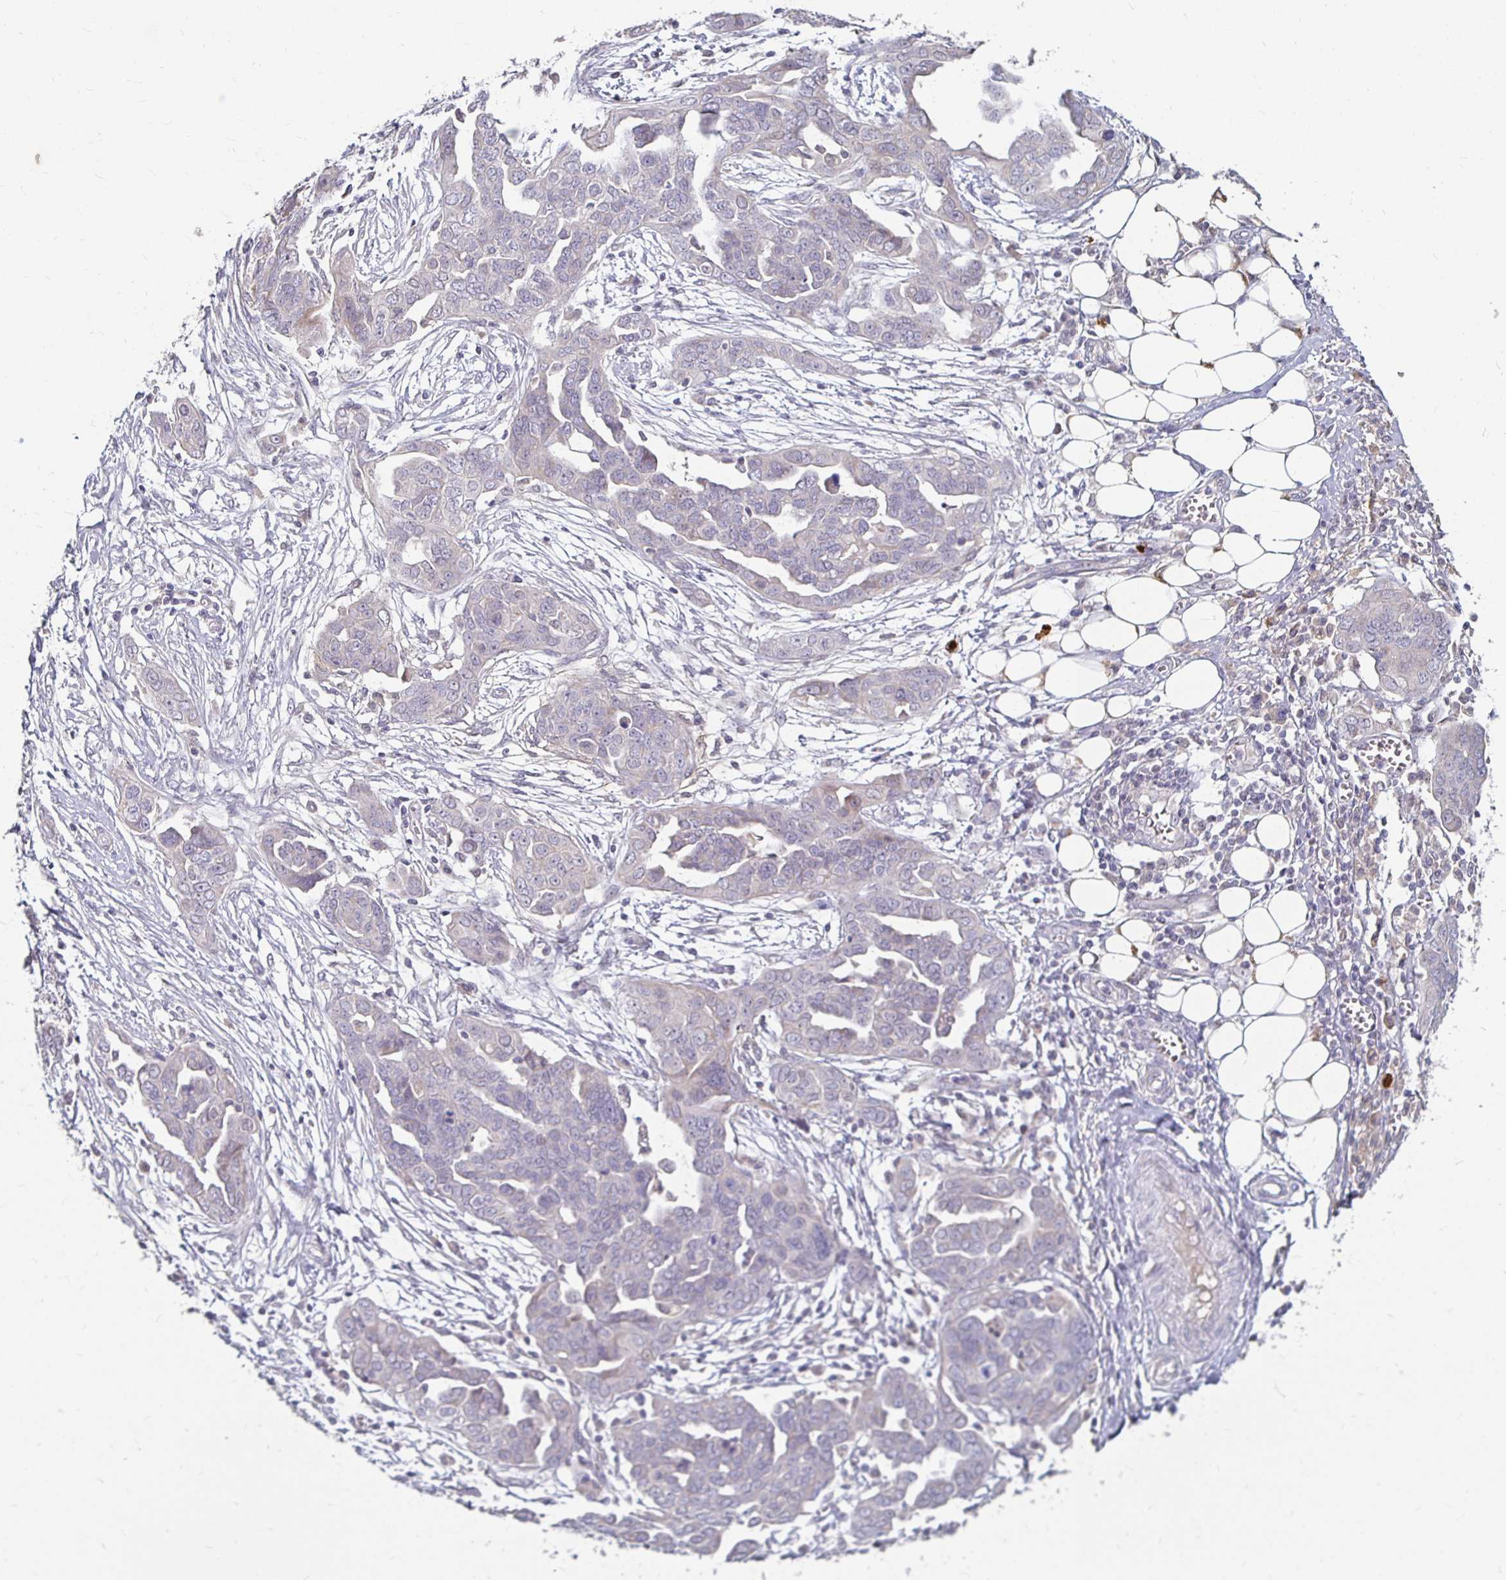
{"staining": {"intensity": "negative", "quantity": "none", "location": "none"}, "tissue": "ovarian cancer", "cell_type": "Tumor cells", "image_type": "cancer", "snomed": [{"axis": "morphology", "description": "Cystadenocarcinoma, serous, NOS"}, {"axis": "topography", "description": "Ovary"}], "caption": "Tumor cells are negative for brown protein staining in ovarian cancer (serous cystadenocarcinoma).", "gene": "RNF144B", "patient": {"sex": "female", "age": 59}}